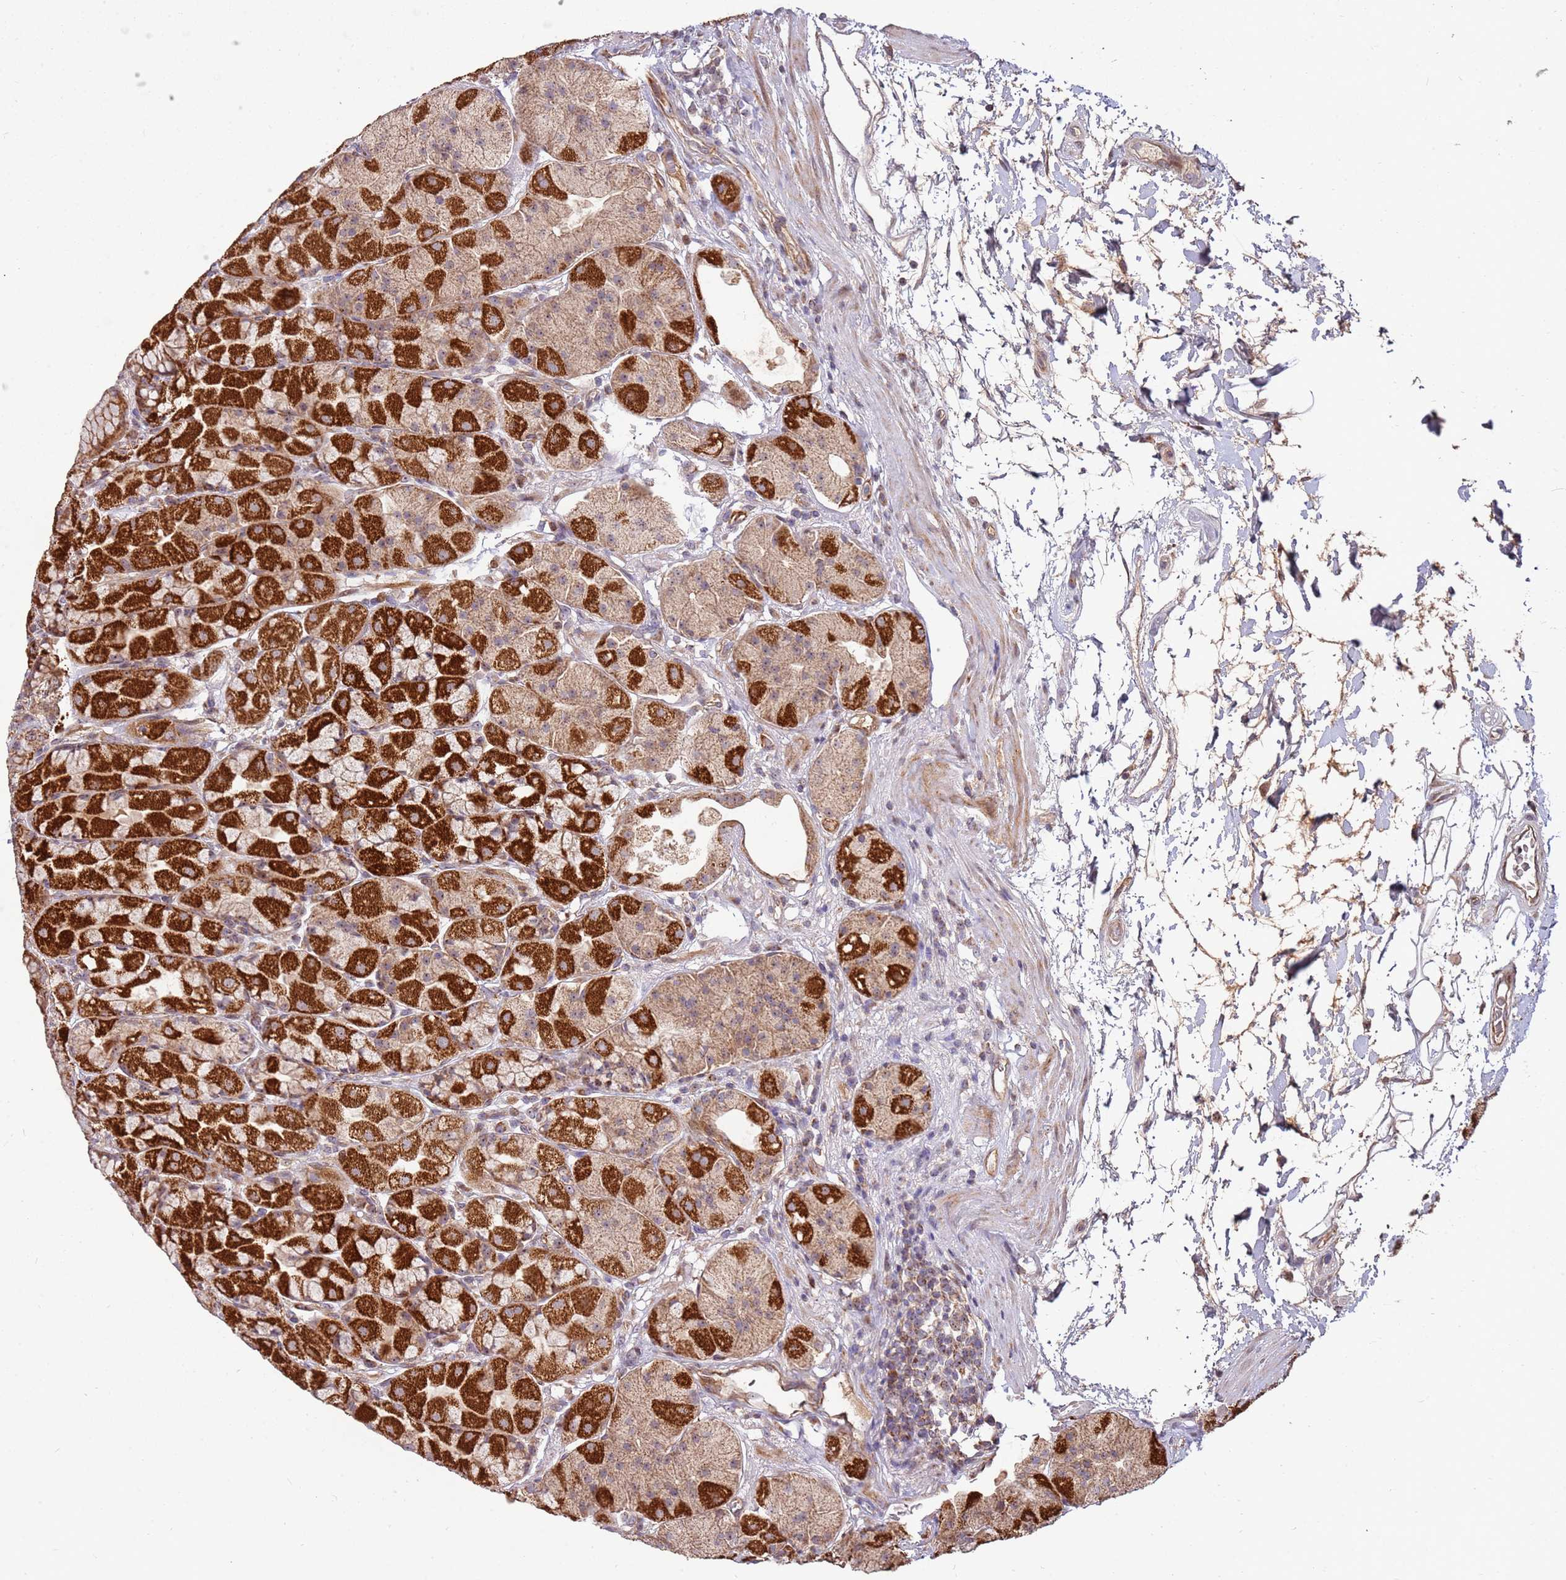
{"staining": {"intensity": "strong", "quantity": ">75%", "location": "cytoplasmic/membranous,nuclear"}, "tissue": "stomach", "cell_type": "Glandular cells", "image_type": "normal", "snomed": [{"axis": "morphology", "description": "Normal tissue, NOS"}, {"axis": "topography", "description": "Stomach"}], "caption": "IHC micrograph of normal stomach: stomach stained using IHC shows high levels of strong protein expression localized specifically in the cytoplasmic/membranous,nuclear of glandular cells, appearing as a cytoplasmic/membranous,nuclear brown color.", "gene": "KIF25", "patient": {"sex": "male", "age": 57}}